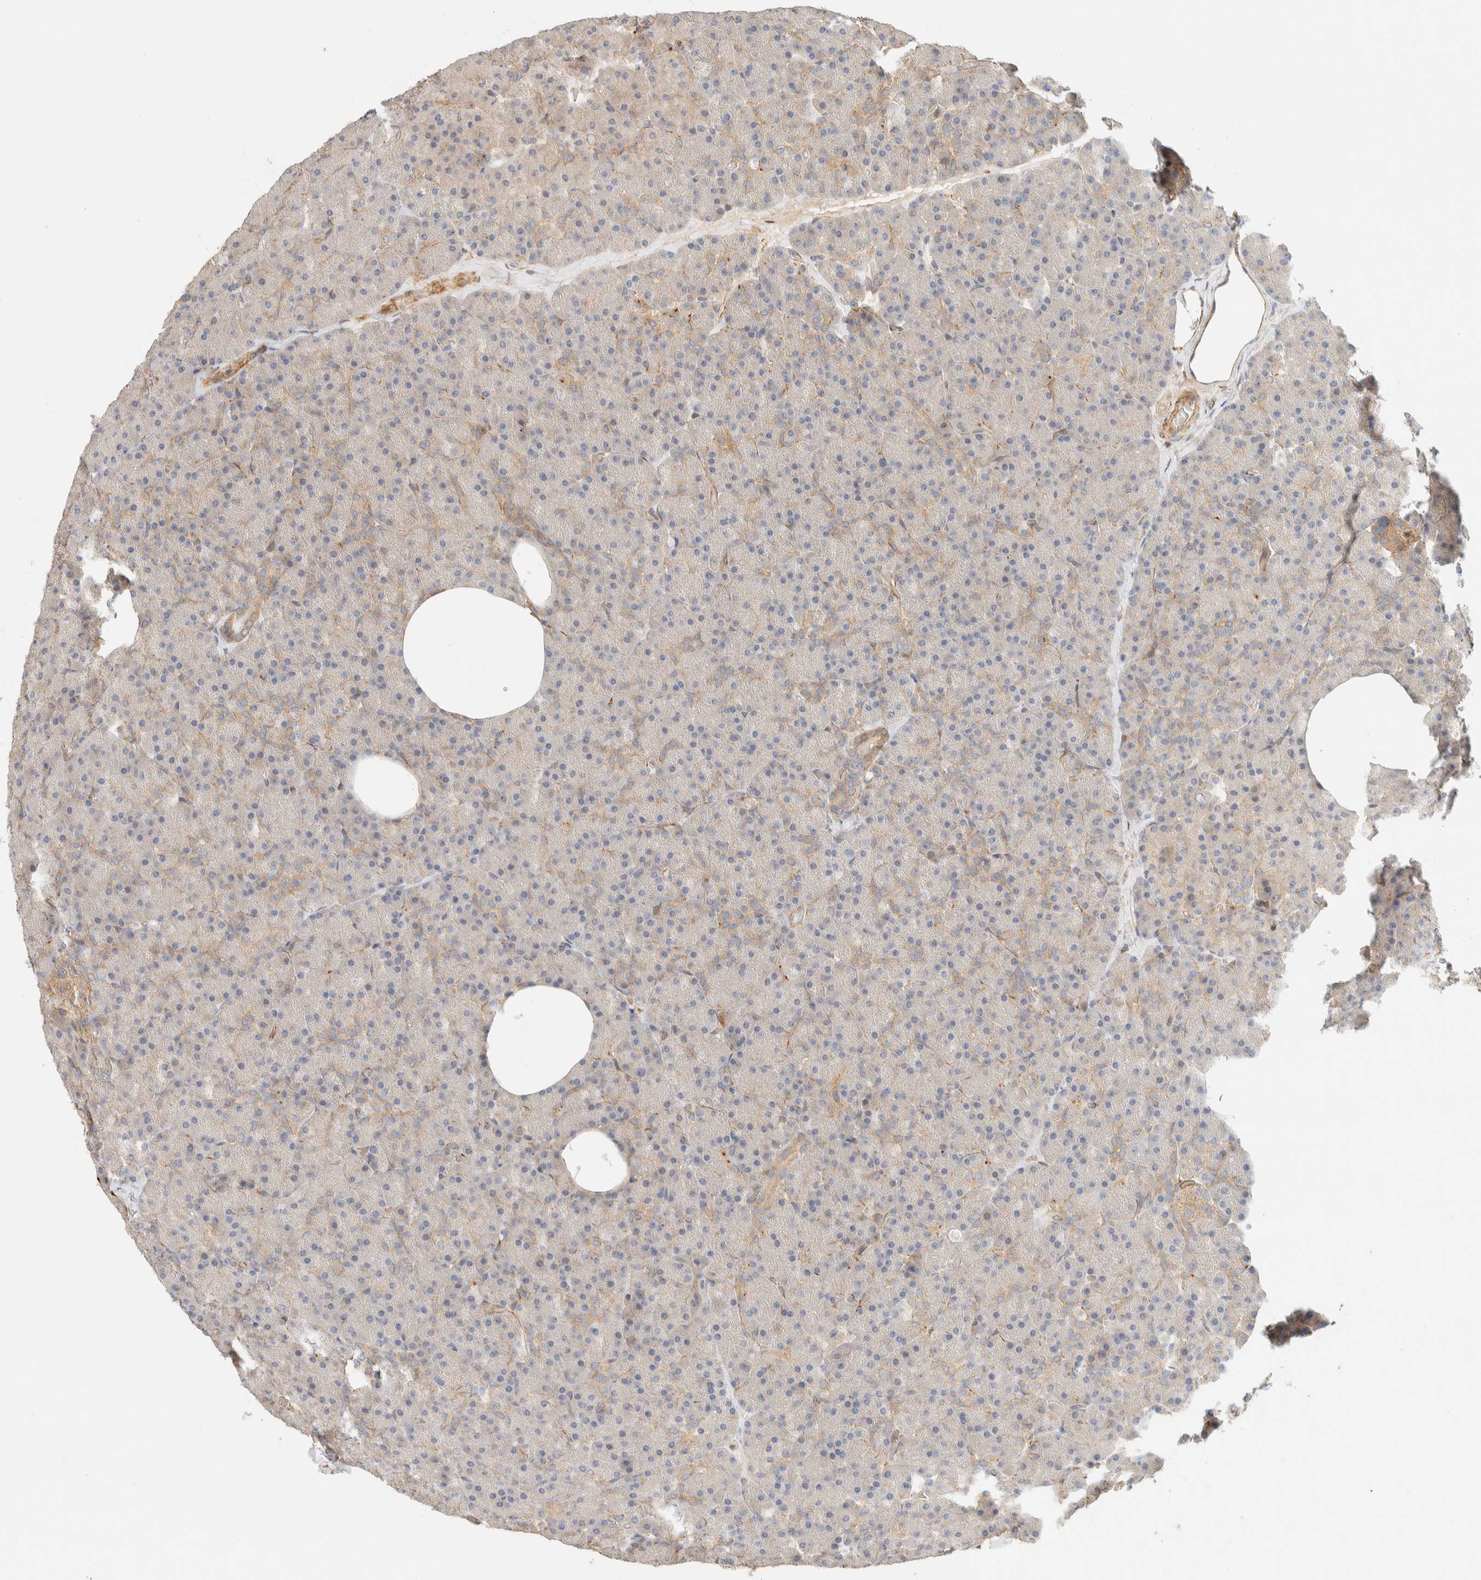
{"staining": {"intensity": "weak", "quantity": "25%-75%", "location": "cytoplasmic/membranous"}, "tissue": "pancreas", "cell_type": "Exocrine glandular cells", "image_type": "normal", "snomed": [{"axis": "morphology", "description": "Normal tissue, NOS"}, {"axis": "morphology", "description": "Carcinoid, malignant, NOS"}, {"axis": "topography", "description": "Pancreas"}], "caption": "Immunohistochemistry (IHC) (DAB) staining of unremarkable pancreas shows weak cytoplasmic/membranous protein expression in about 25%-75% of exocrine glandular cells. The staining was performed using DAB (3,3'-diaminobenzidine) to visualize the protein expression in brown, while the nuclei were stained in blue with hematoxylin (Magnification: 20x).", "gene": "FAT1", "patient": {"sex": "female", "age": 35}}